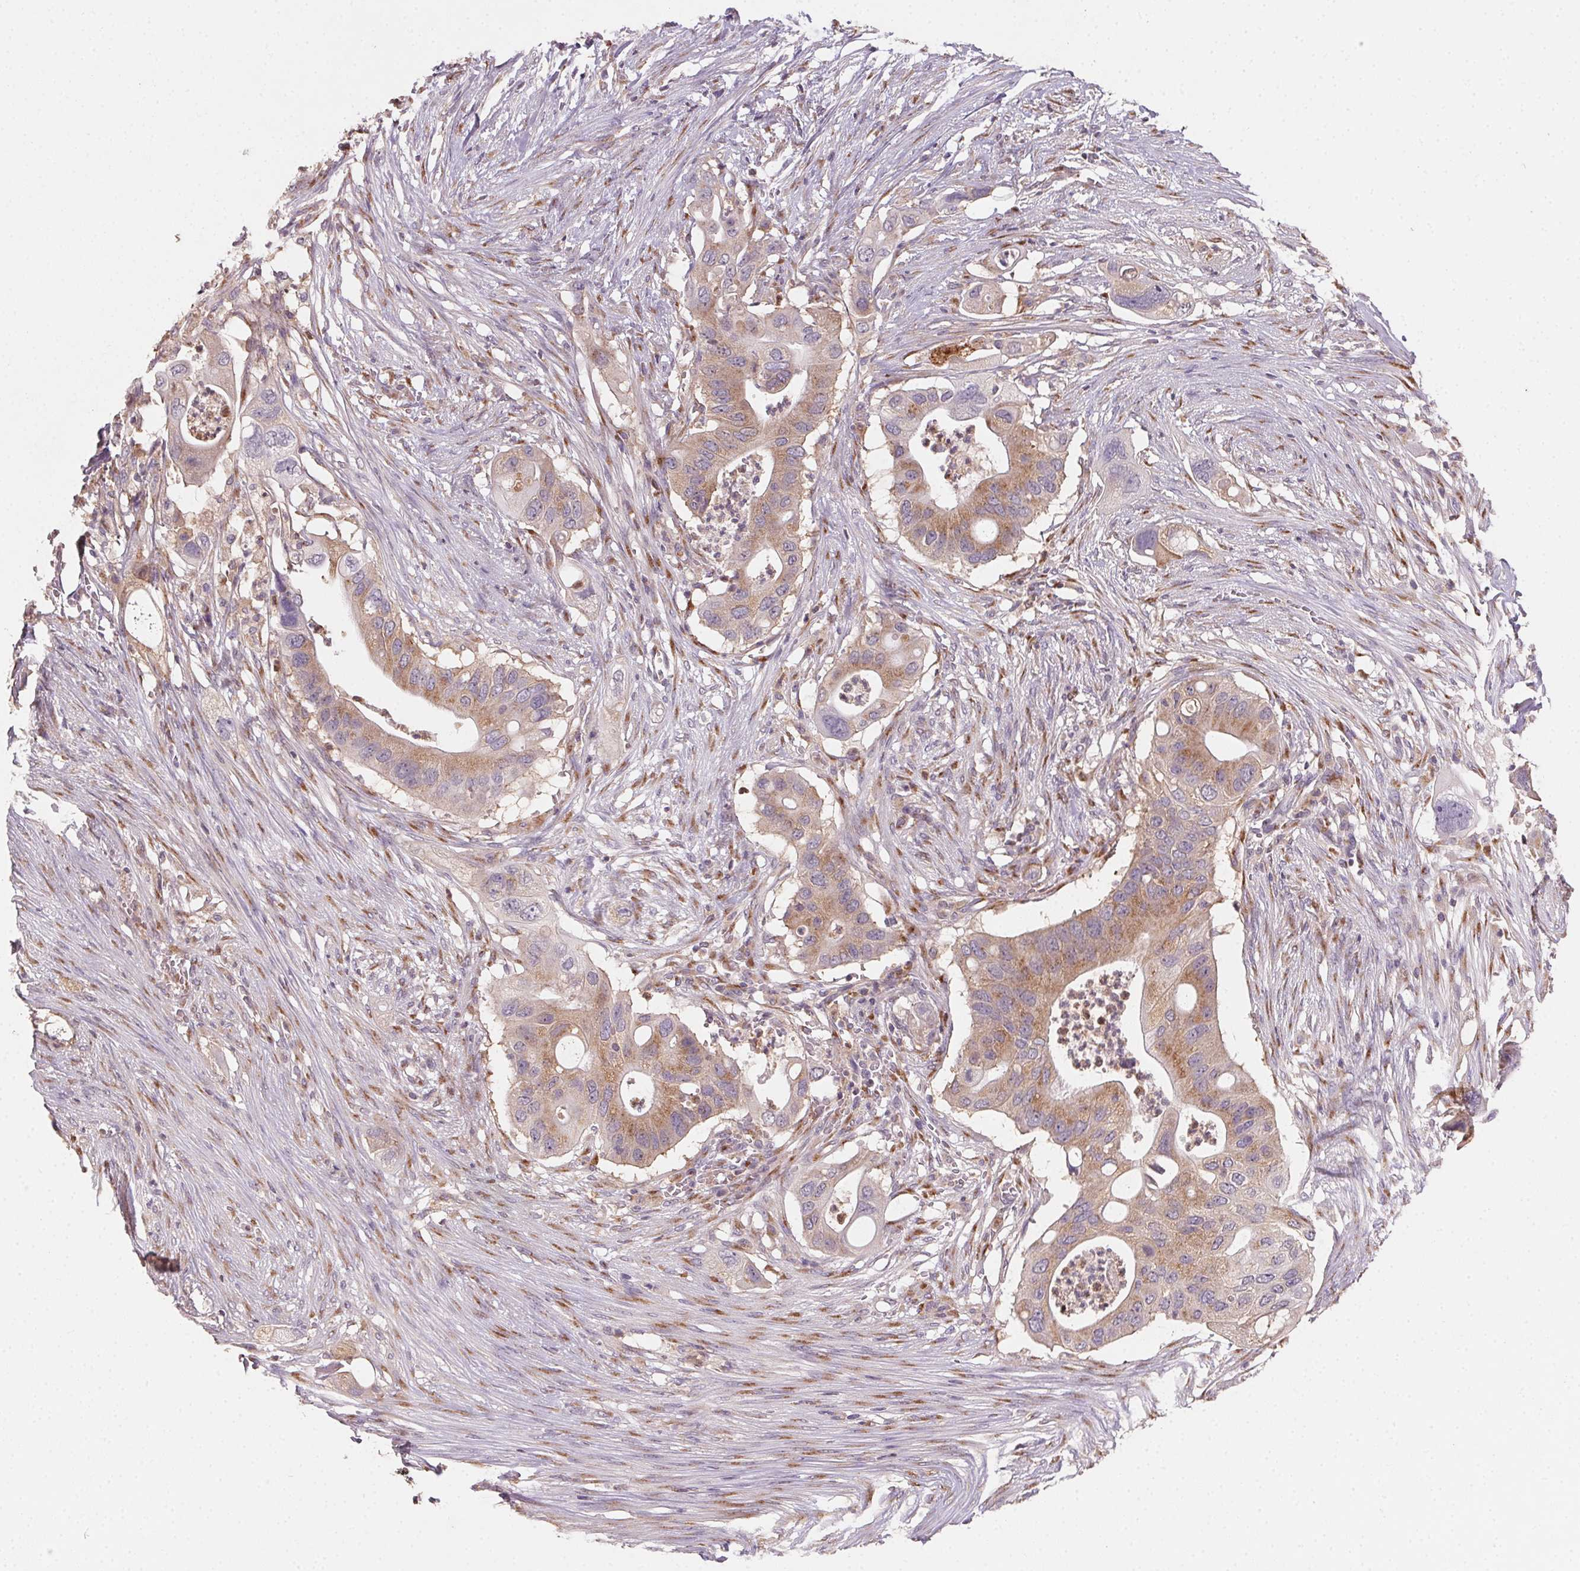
{"staining": {"intensity": "moderate", "quantity": "25%-75%", "location": "cytoplasmic/membranous"}, "tissue": "pancreatic cancer", "cell_type": "Tumor cells", "image_type": "cancer", "snomed": [{"axis": "morphology", "description": "Adenocarcinoma, NOS"}, {"axis": "topography", "description": "Pancreas"}], "caption": "Pancreatic cancer (adenocarcinoma) was stained to show a protein in brown. There is medium levels of moderate cytoplasmic/membranous positivity in approximately 25%-75% of tumor cells. (DAB IHC, brown staining for protein, blue staining for nuclei).", "gene": "AP1S1", "patient": {"sex": "female", "age": 72}}